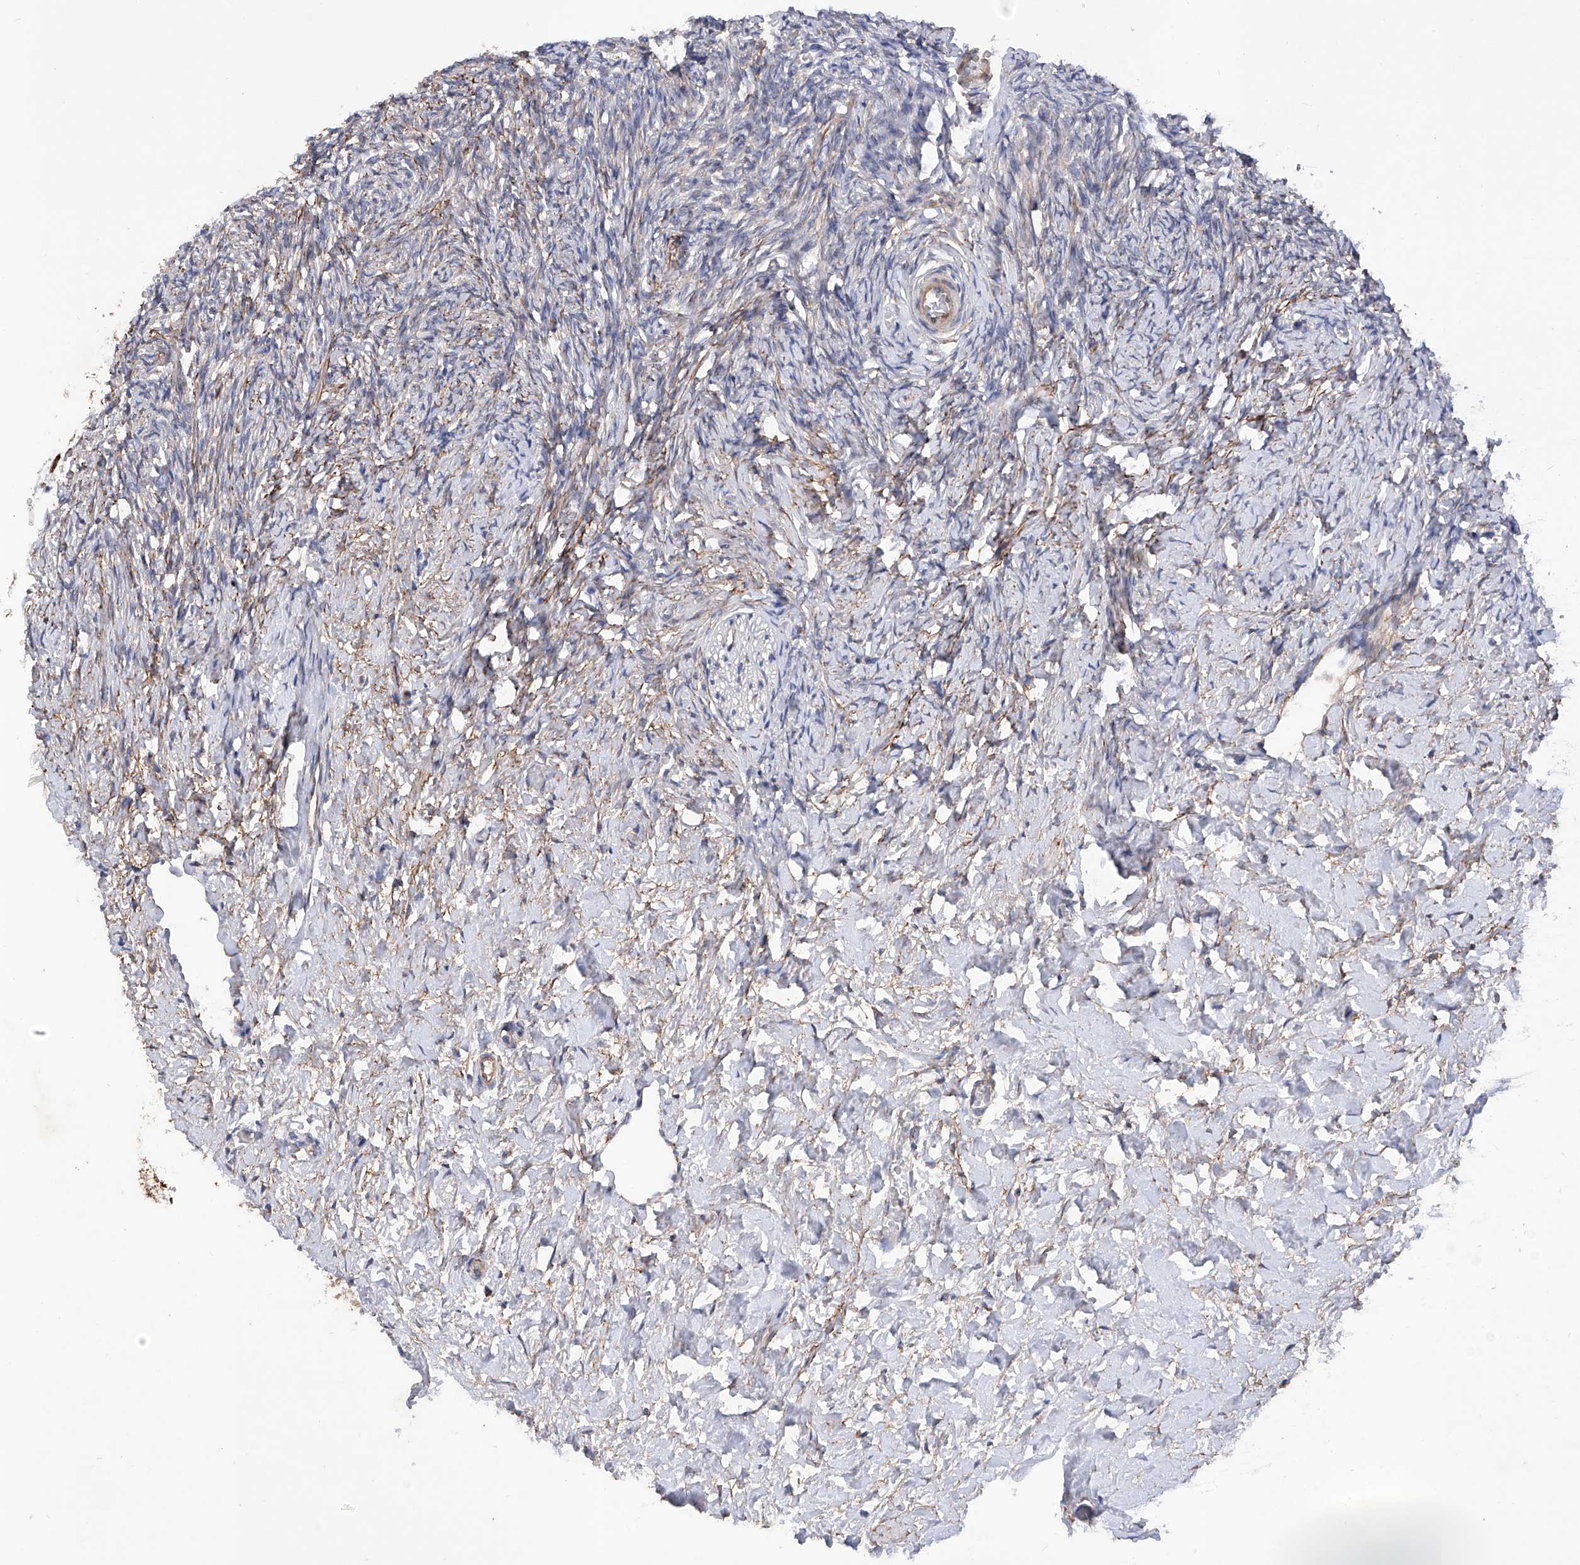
{"staining": {"intensity": "weak", "quantity": "25%-75%", "location": "cytoplasmic/membranous"}, "tissue": "ovary", "cell_type": "Ovarian stroma cells", "image_type": "normal", "snomed": [{"axis": "morphology", "description": "Normal tissue, NOS"}, {"axis": "topography", "description": "Ovary"}], "caption": "About 25%-75% of ovarian stroma cells in unremarkable human ovary exhibit weak cytoplasmic/membranous protein positivity as visualized by brown immunohistochemical staining.", "gene": "INPP5B", "patient": {"sex": "female", "age": 27}}